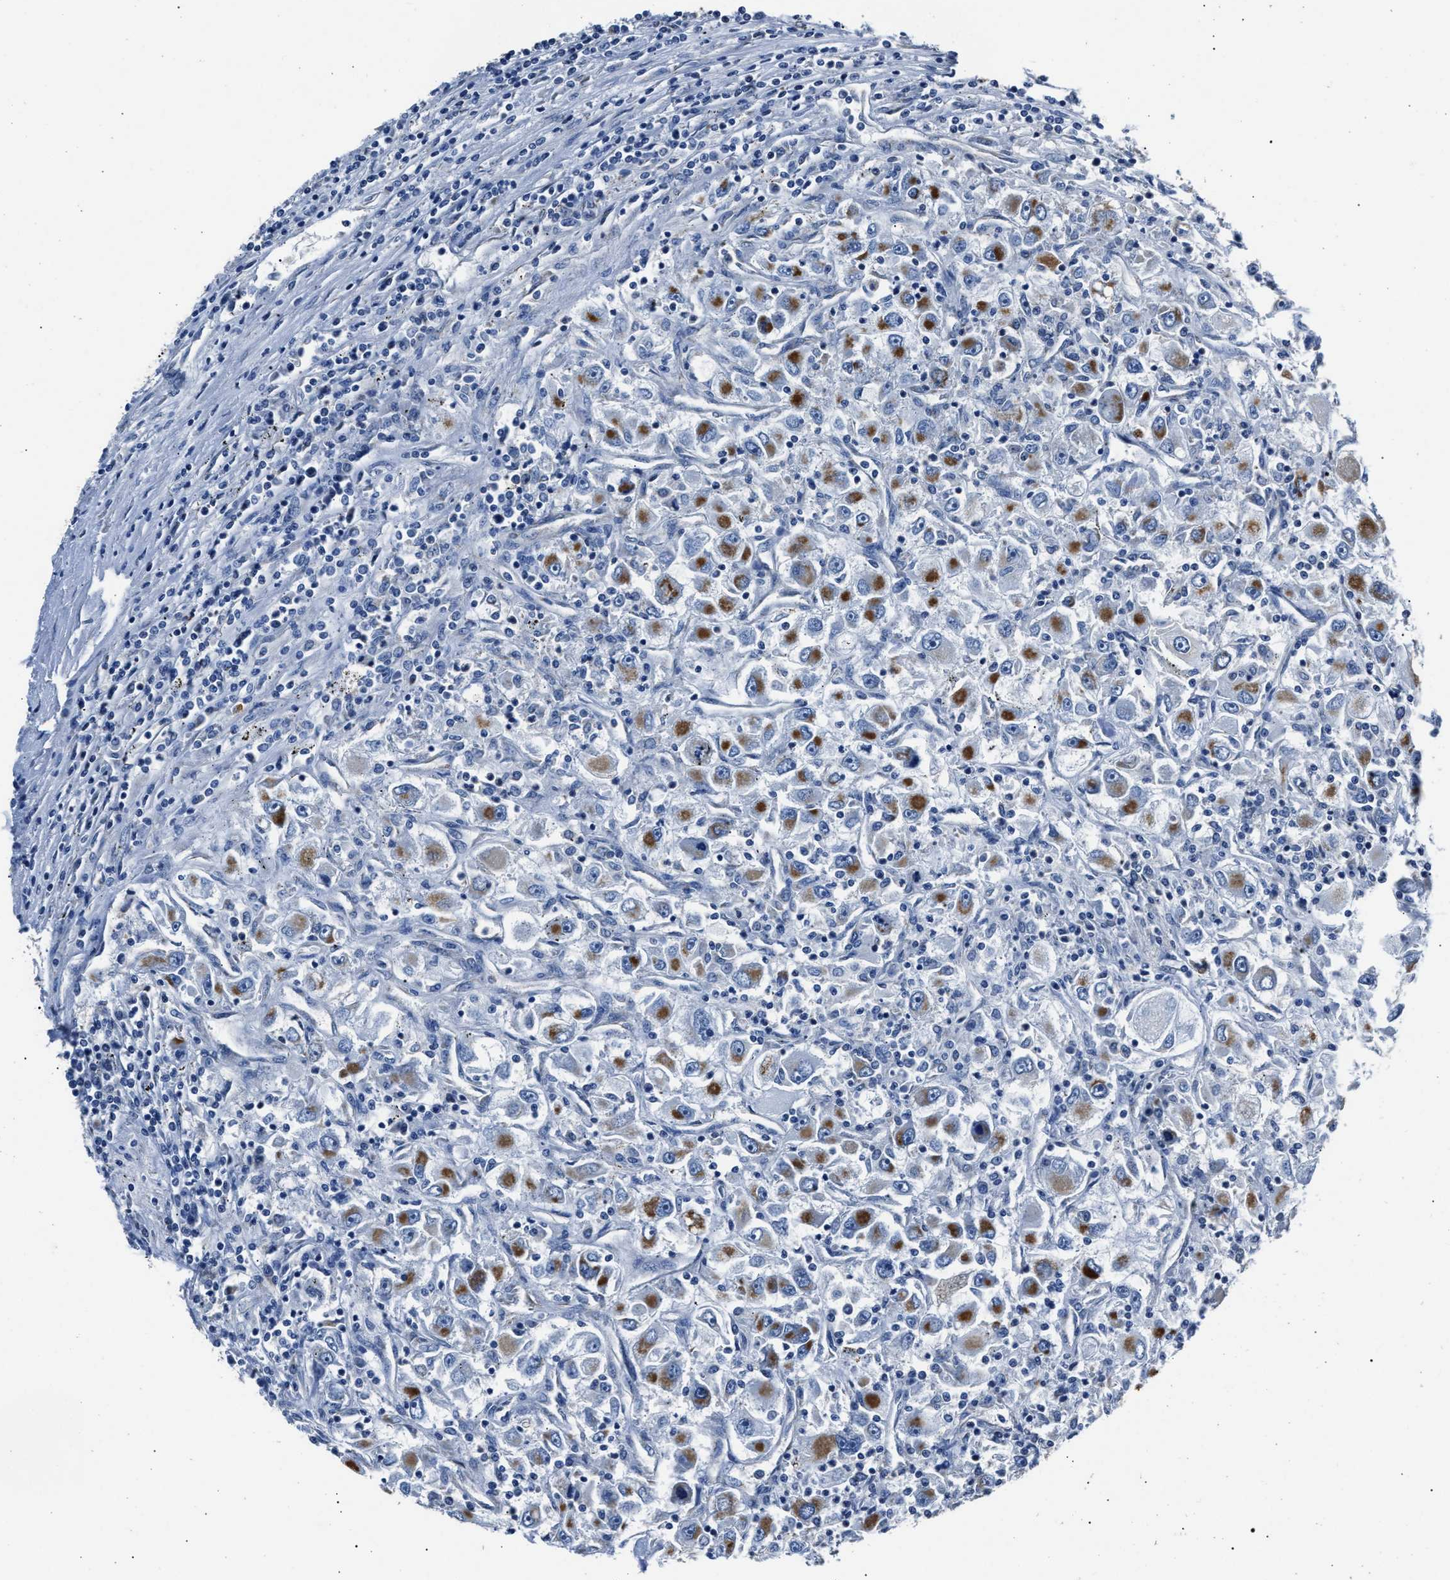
{"staining": {"intensity": "moderate", "quantity": "25%-75%", "location": "cytoplasmic/membranous"}, "tissue": "renal cancer", "cell_type": "Tumor cells", "image_type": "cancer", "snomed": [{"axis": "morphology", "description": "Adenocarcinoma, NOS"}, {"axis": "topography", "description": "Kidney"}], "caption": "Tumor cells demonstrate moderate cytoplasmic/membranous positivity in approximately 25%-75% of cells in adenocarcinoma (renal).", "gene": "NSUN5", "patient": {"sex": "female", "age": 52}}